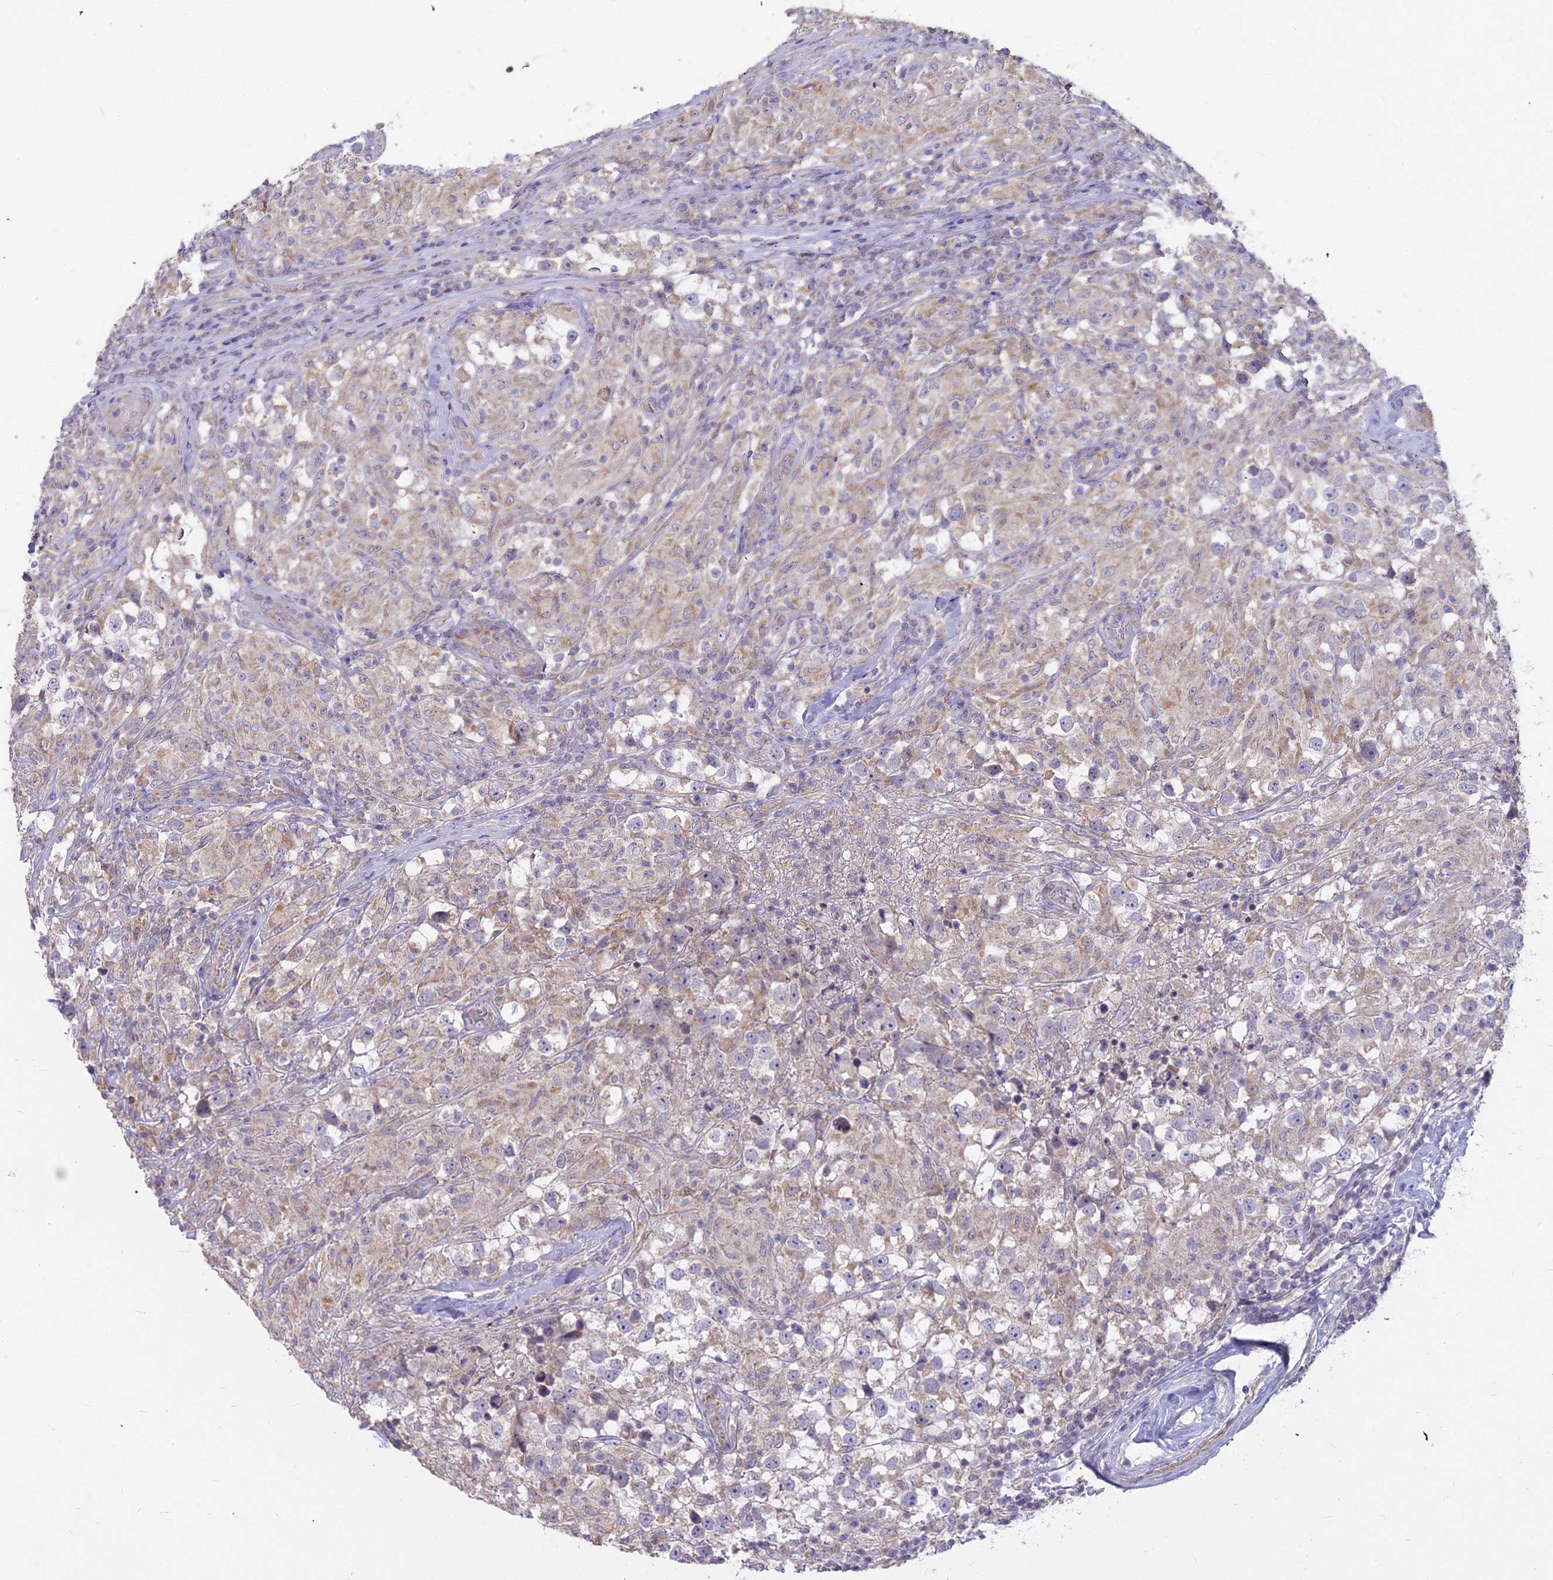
{"staining": {"intensity": "weak", "quantity": "25%-75%", "location": "cytoplasmic/membranous"}, "tissue": "testis cancer", "cell_type": "Tumor cells", "image_type": "cancer", "snomed": [{"axis": "morphology", "description": "Seminoma, NOS"}, {"axis": "topography", "description": "Testis"}], "caption": "DAB (3,3'-diaminobenzidine) immunohistochemical staining of testis seminoma exhibits weak cytoplasmic/membranous protein positivity in about 25%-75% of tumor cells.", "gene": "MICU2", "patient": {"sex": "male", "age": 46}}